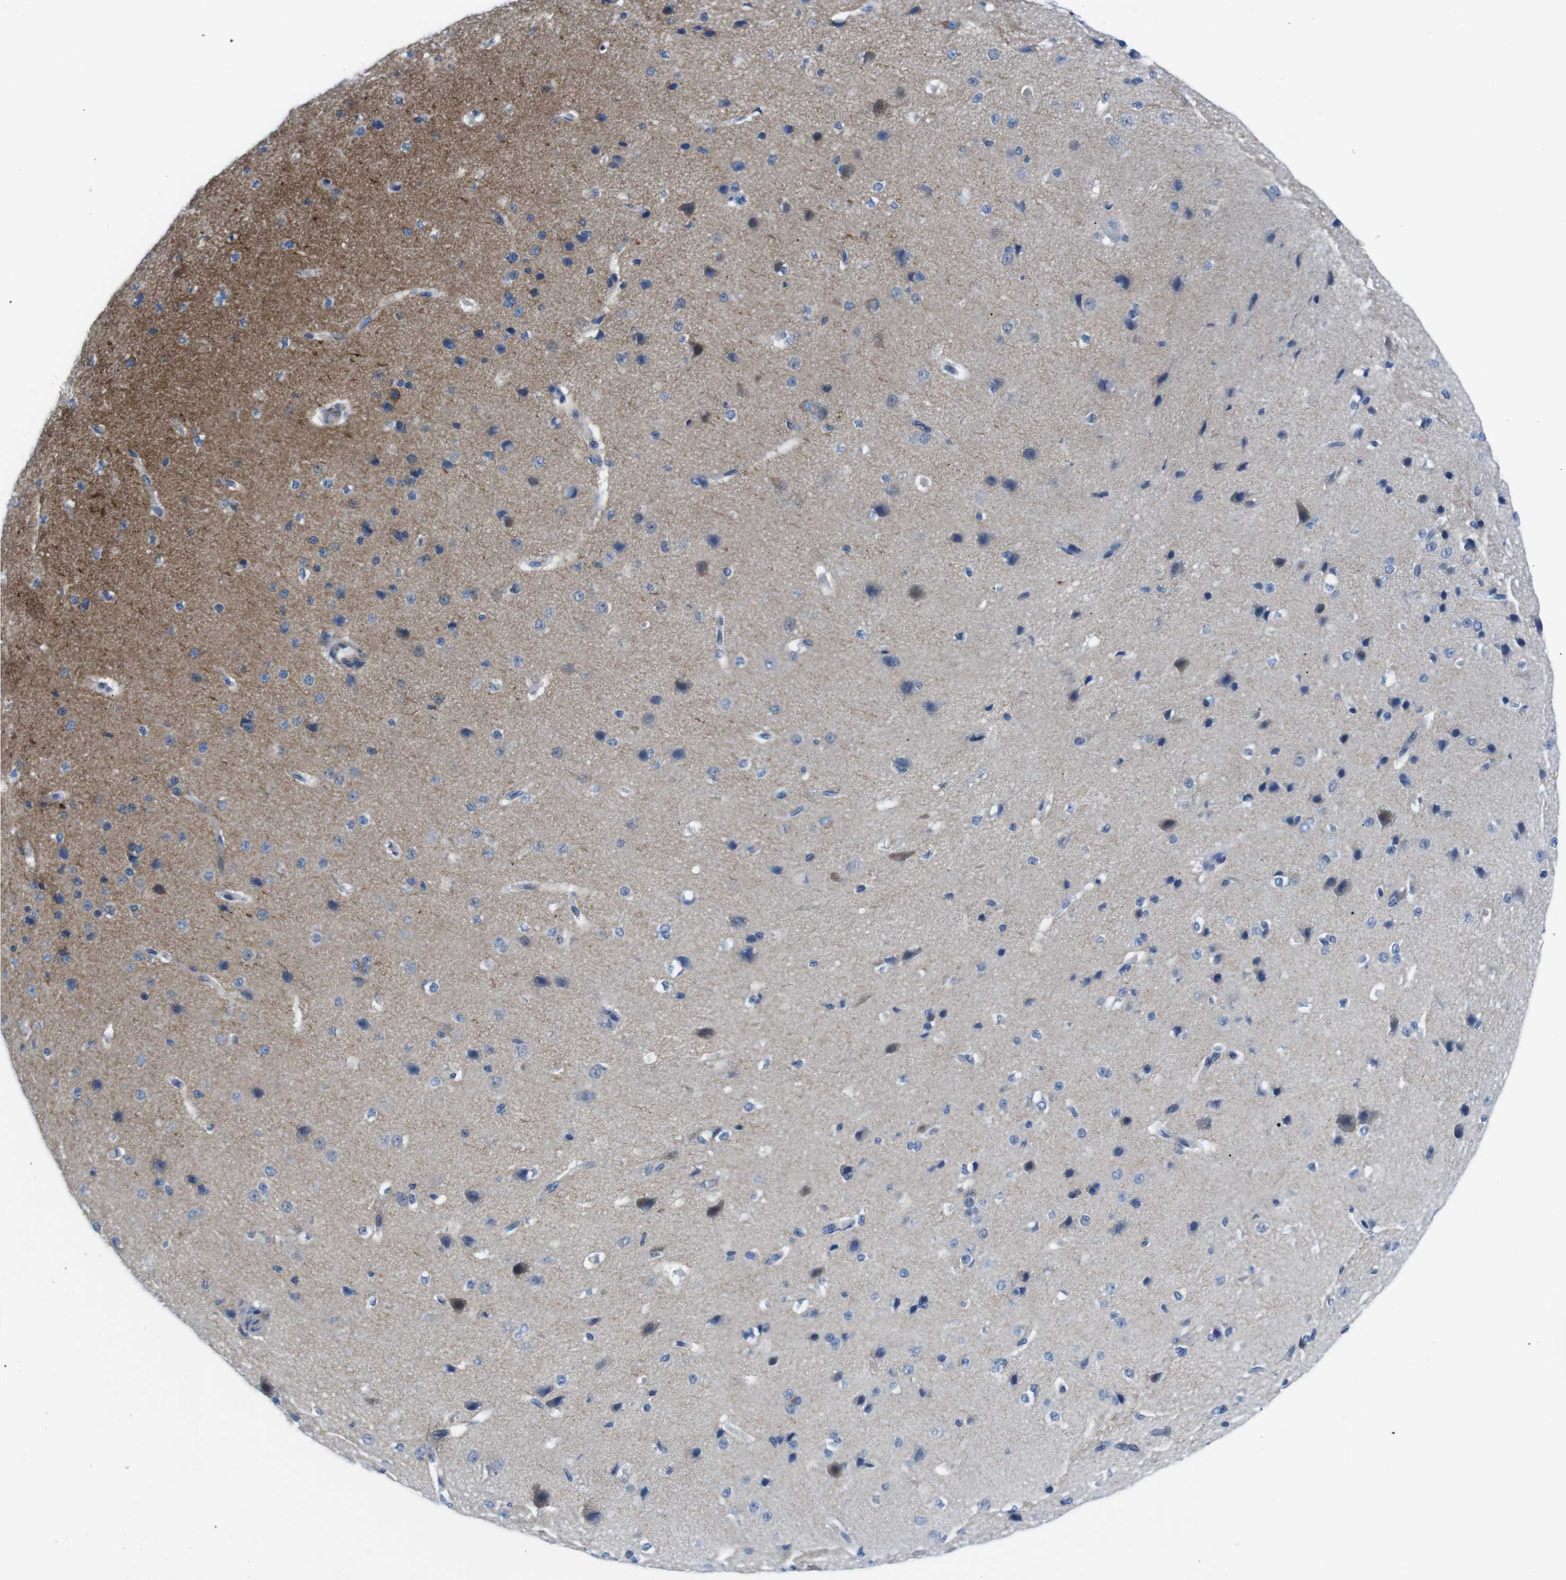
{"staining": {"intensity": "negative", "quantity": "none", "location": "none"}, "tissue": "cerebral cortex", "cell_type": "Endothelial cells", "image_type": "normal", "snomed": [{"axis": "morphology", "description": "Normal tissue, NOS"}, {"axis": "morphology", "description": "Developmental malformation"}, {"axis": "topography", "description": "Cerebral cortex"}], "caption": "Immunohistochemistry (IHC) image of normal cerebral cortex: human cerebral cortex stained with DAB (3,3'-diaminobenzidine) reveals no significant protein staining in endothelial cells.", "gene": "MUC2", "patient": {"sex": "female", "age": 30}}